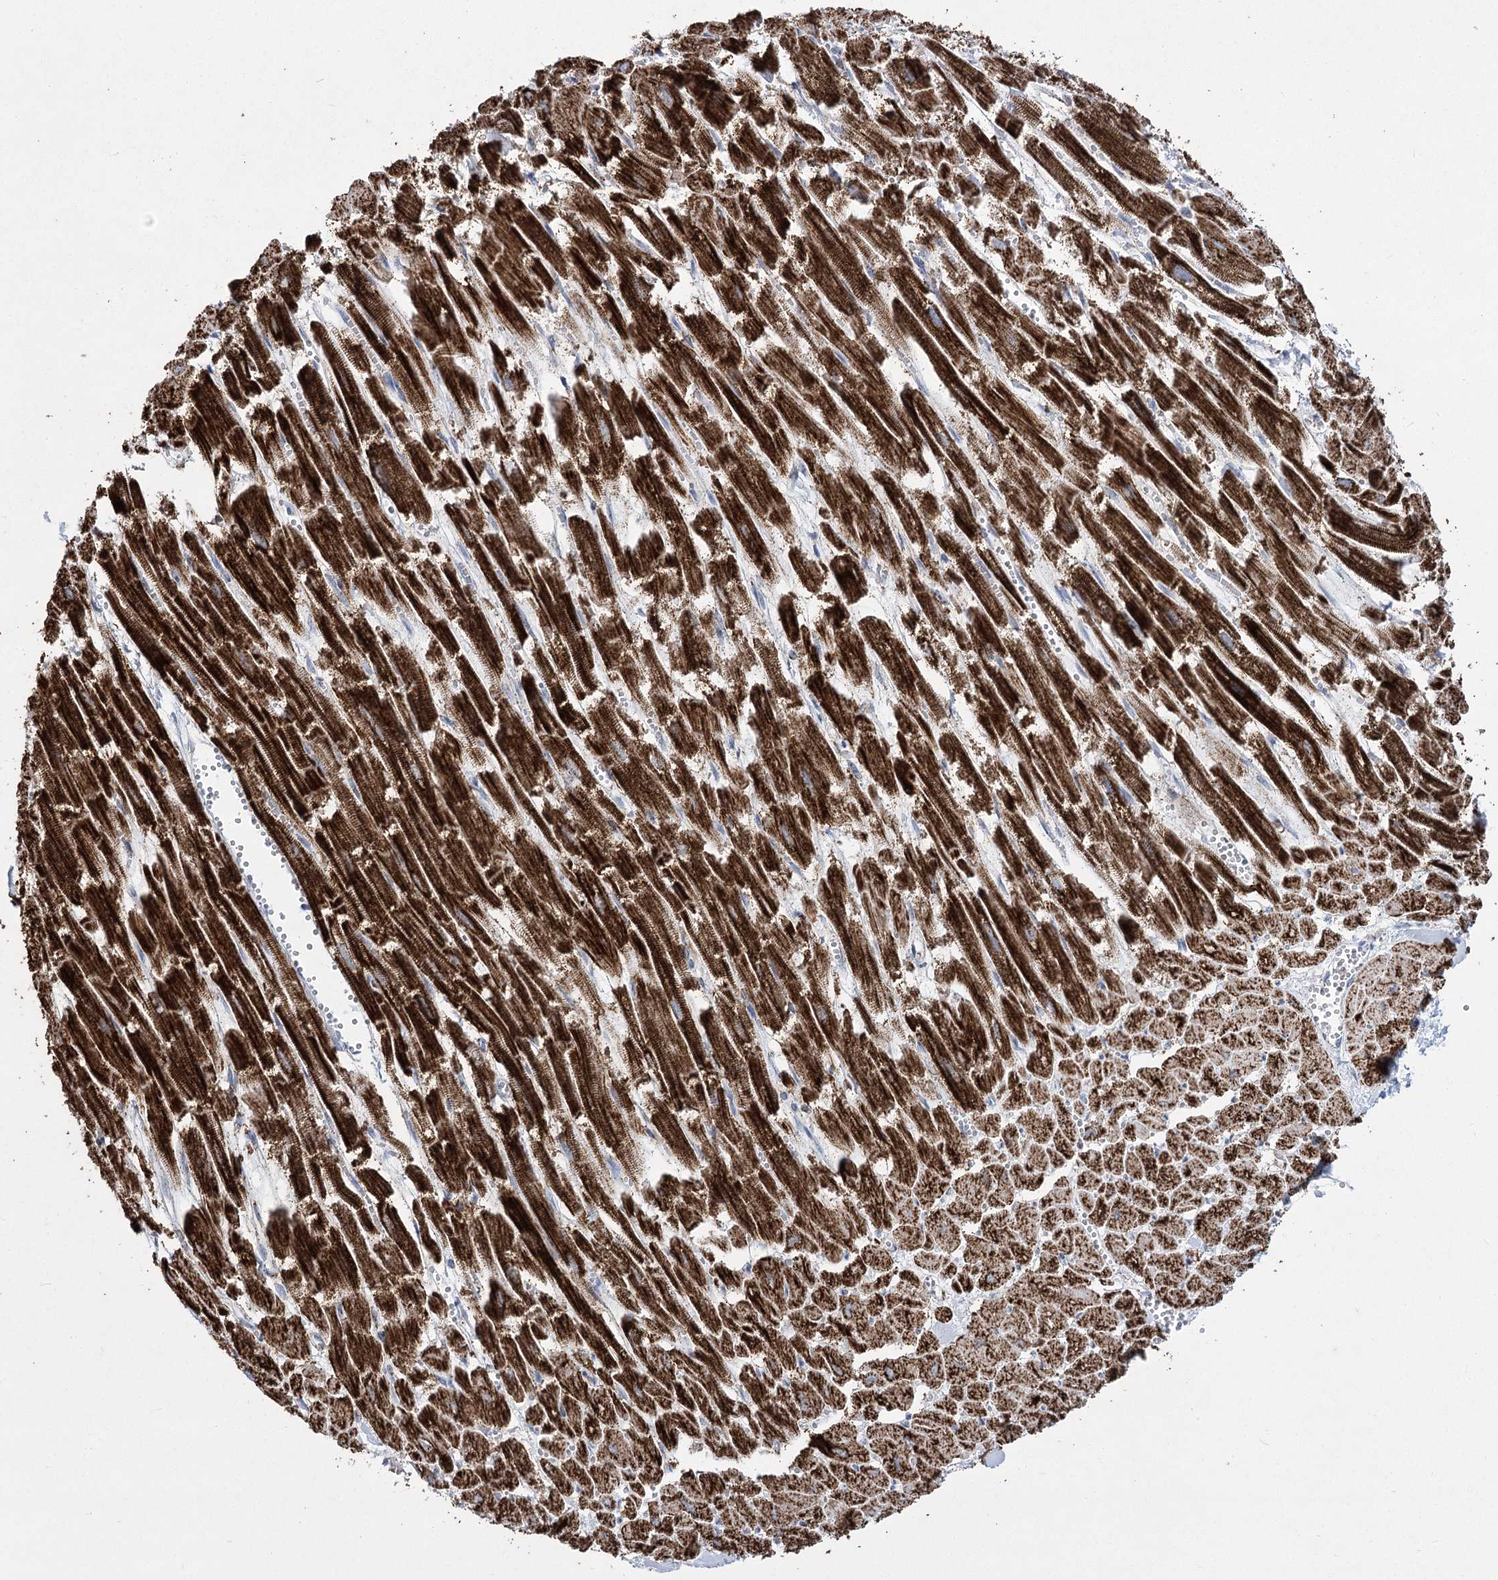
{"staining": {"intensity": "strong", "quantity": ">75%", "location": "cytoplasmic/membranous"}, "tissue": "heart muscle", "cell_type": "Cardiomyocytes", "image_type": "normal", "snomed": [{"axis": "morphology", "description": "Normal tissue, NOS"}, {"axis": "topography", "description": "Heart"}], "caption": "The micrograph shows immunohistochemical staining of unremarkable heart muscle. There is strong cytoplasmic/membranous expression is appreciated in approximately >75% of cardiomyocytes.", "gene": "PDHB", "patient": {"sex": "male", "age": 54}}